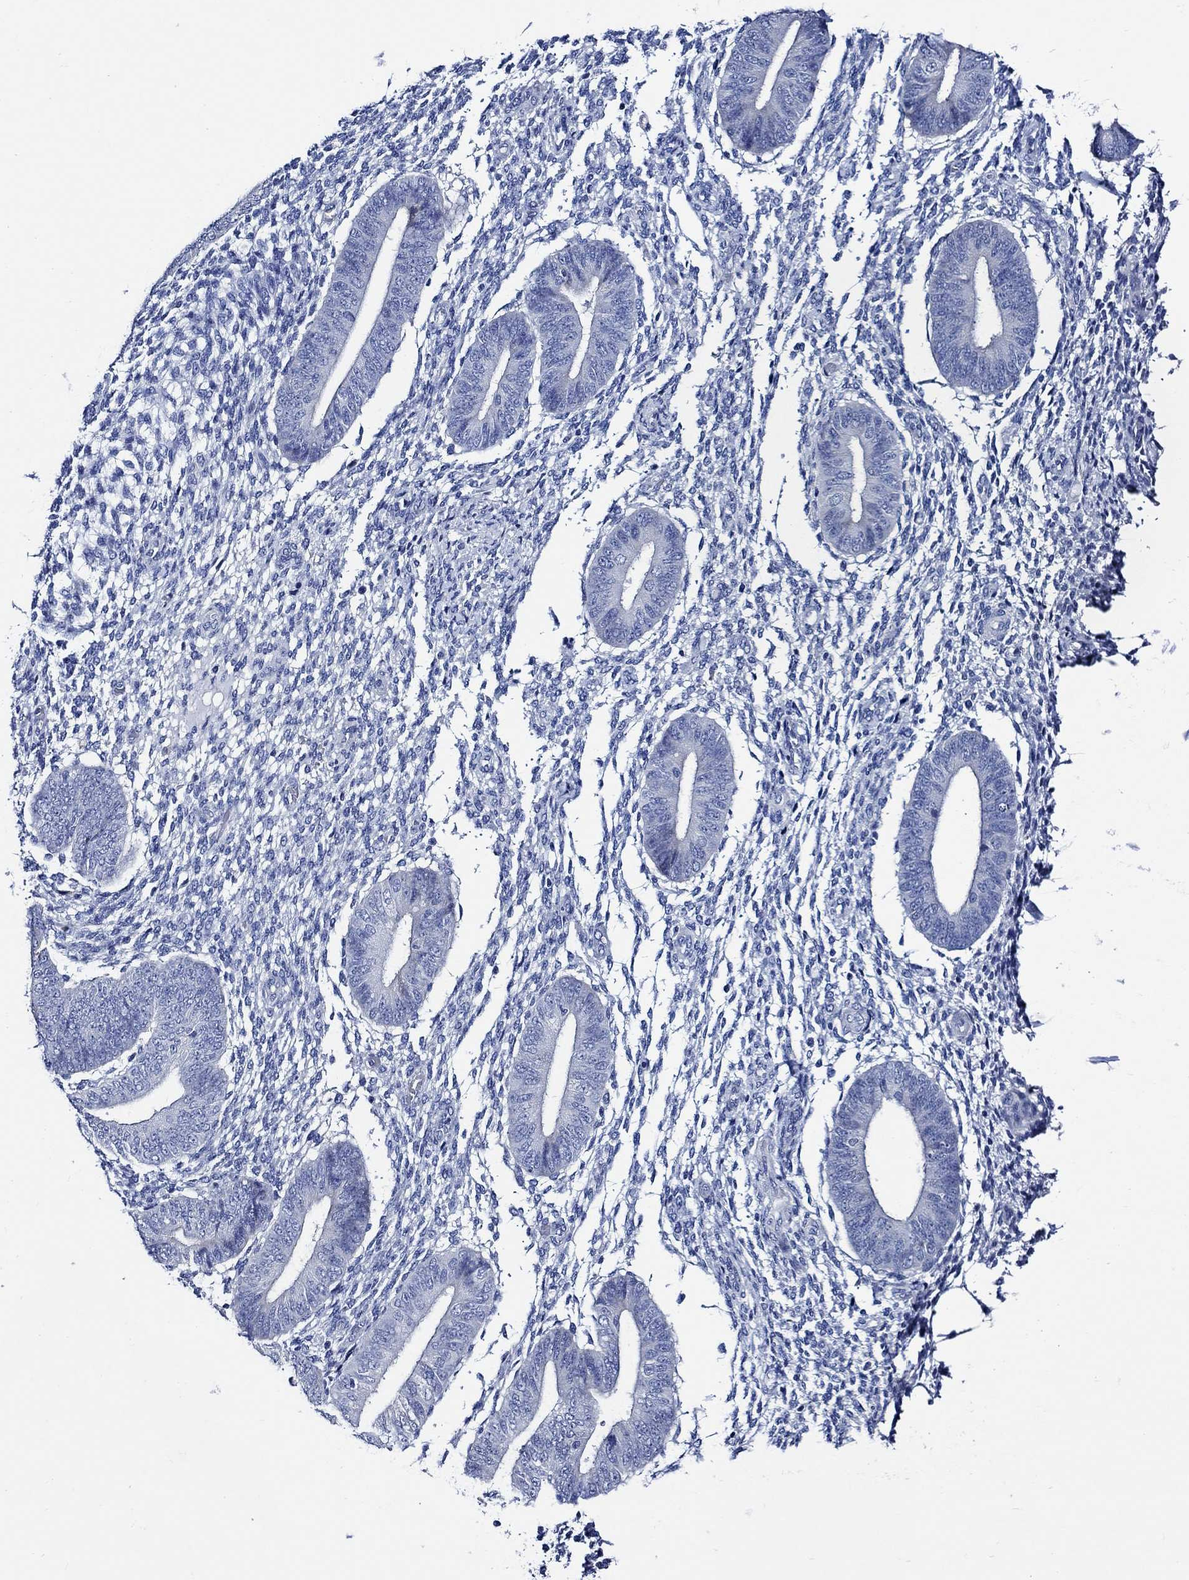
{"staining": {"intensity": "negative", "quantity": "none", "location": "none"}, "tissue": "endometrium", "cell_type": "Cells in endometrial stroma", "image_type": "normal", "snomed": [{"axis": "morphology", "description": "Normal tissue, NOS"}, {"axis": "topography", "description": "Endometrium"}], "caption": "Immunohistochemistry of normal human endometrium exhibits no expression in cells in endometrial stroma. (DAB immunohistochemistry (IHC) with hematoxylin counter stain).", "gene": "WDR62", "patient": {"sex": "female", "age": 47}}